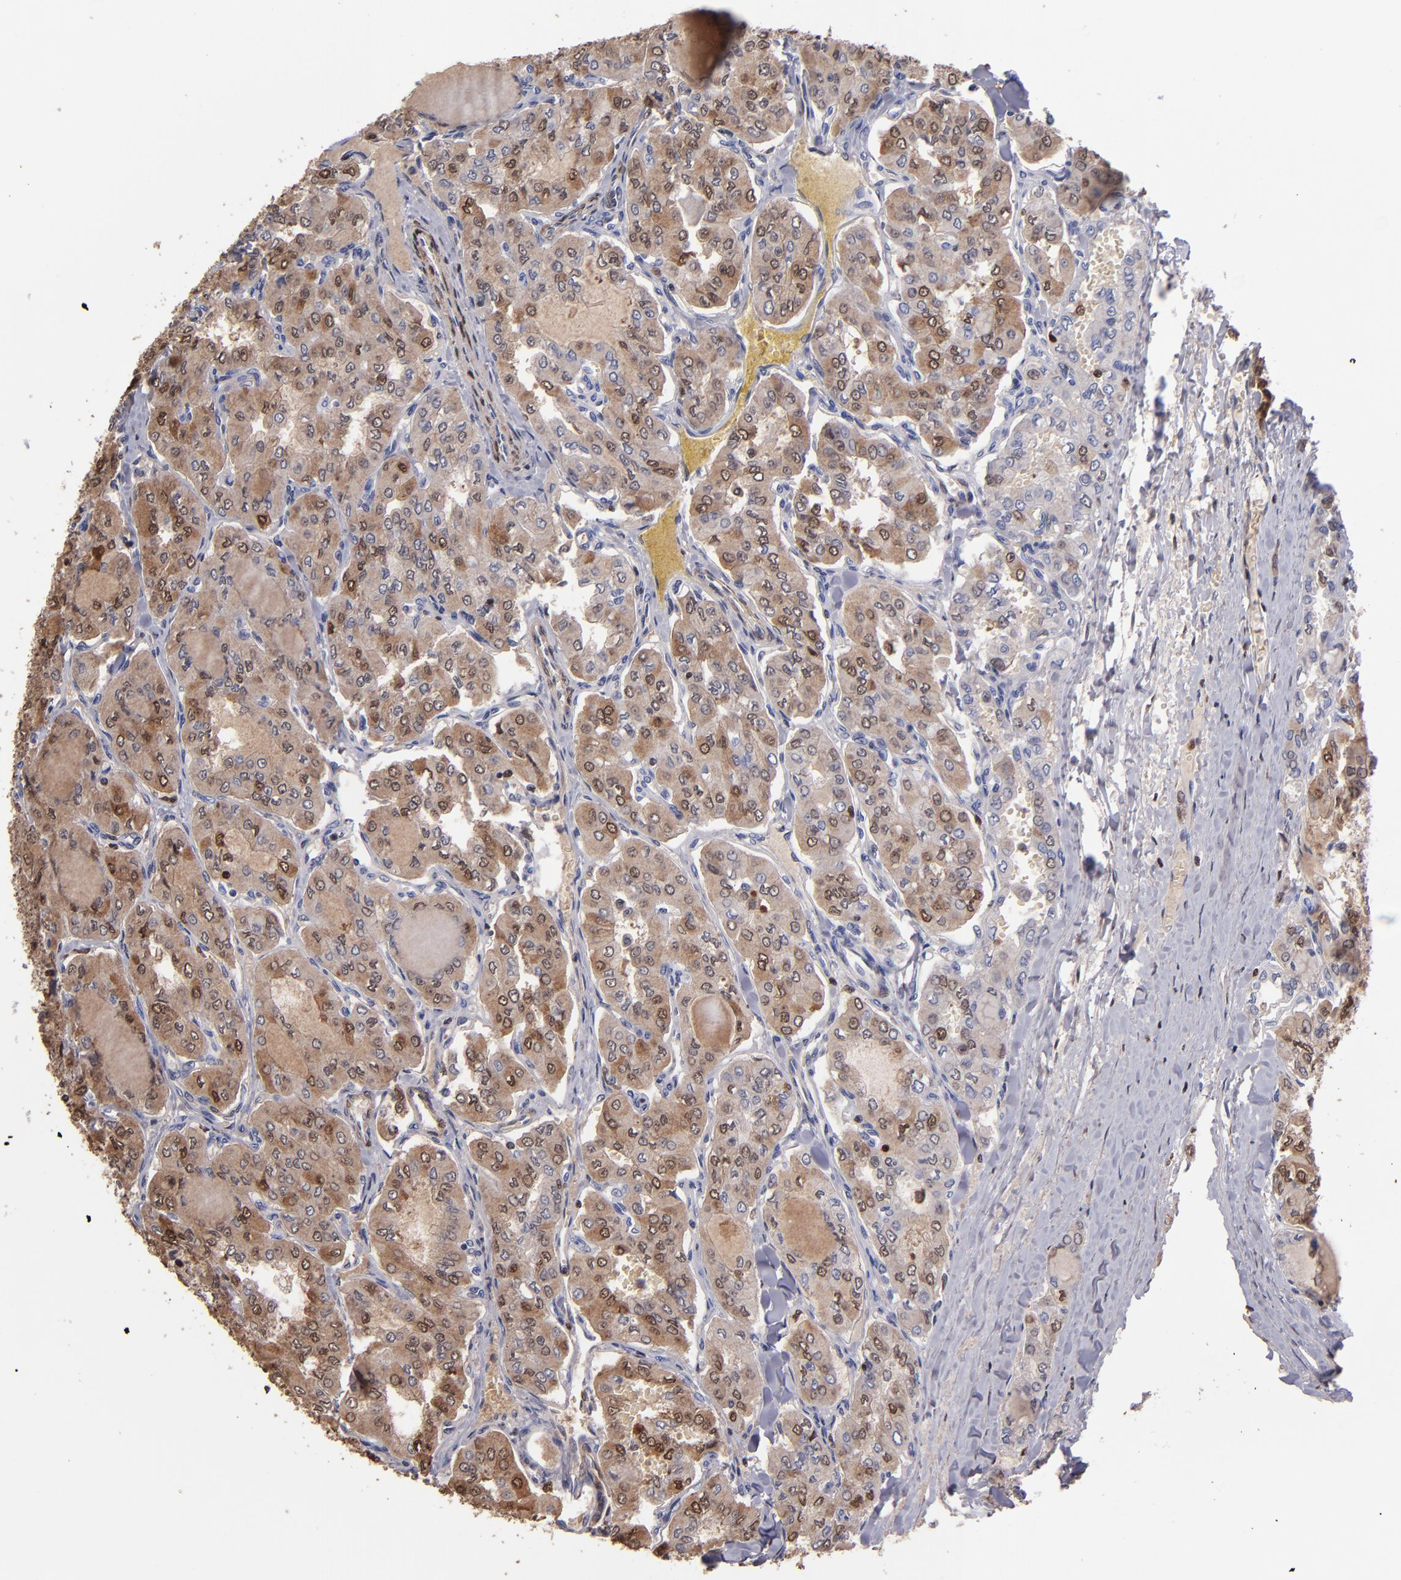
{"staining": {"intensity": "moderate", "quantity": ">75%", "location": "cytoplasmic/membranous,nuclear"}, "tissue": "thyroid cancer", "cell_type": "Tumor cells", "image_type": "cancer", "snomed": [{"axis": "morphology", "description": "Papillary adenocarcinoma, NOS"}, {"axis": "topography", "description": "Thyroid gland"}], "caption": "Immunohistochemical staining of human papillary adenocarcinoma (thyroid) demonstrates medium levels of moderate cytoplasmic/membranous and nuclear protein staining in about >75% of tumor cells.", "gene": "S100A4", "patient": {"sex": "male", "age": 20}}